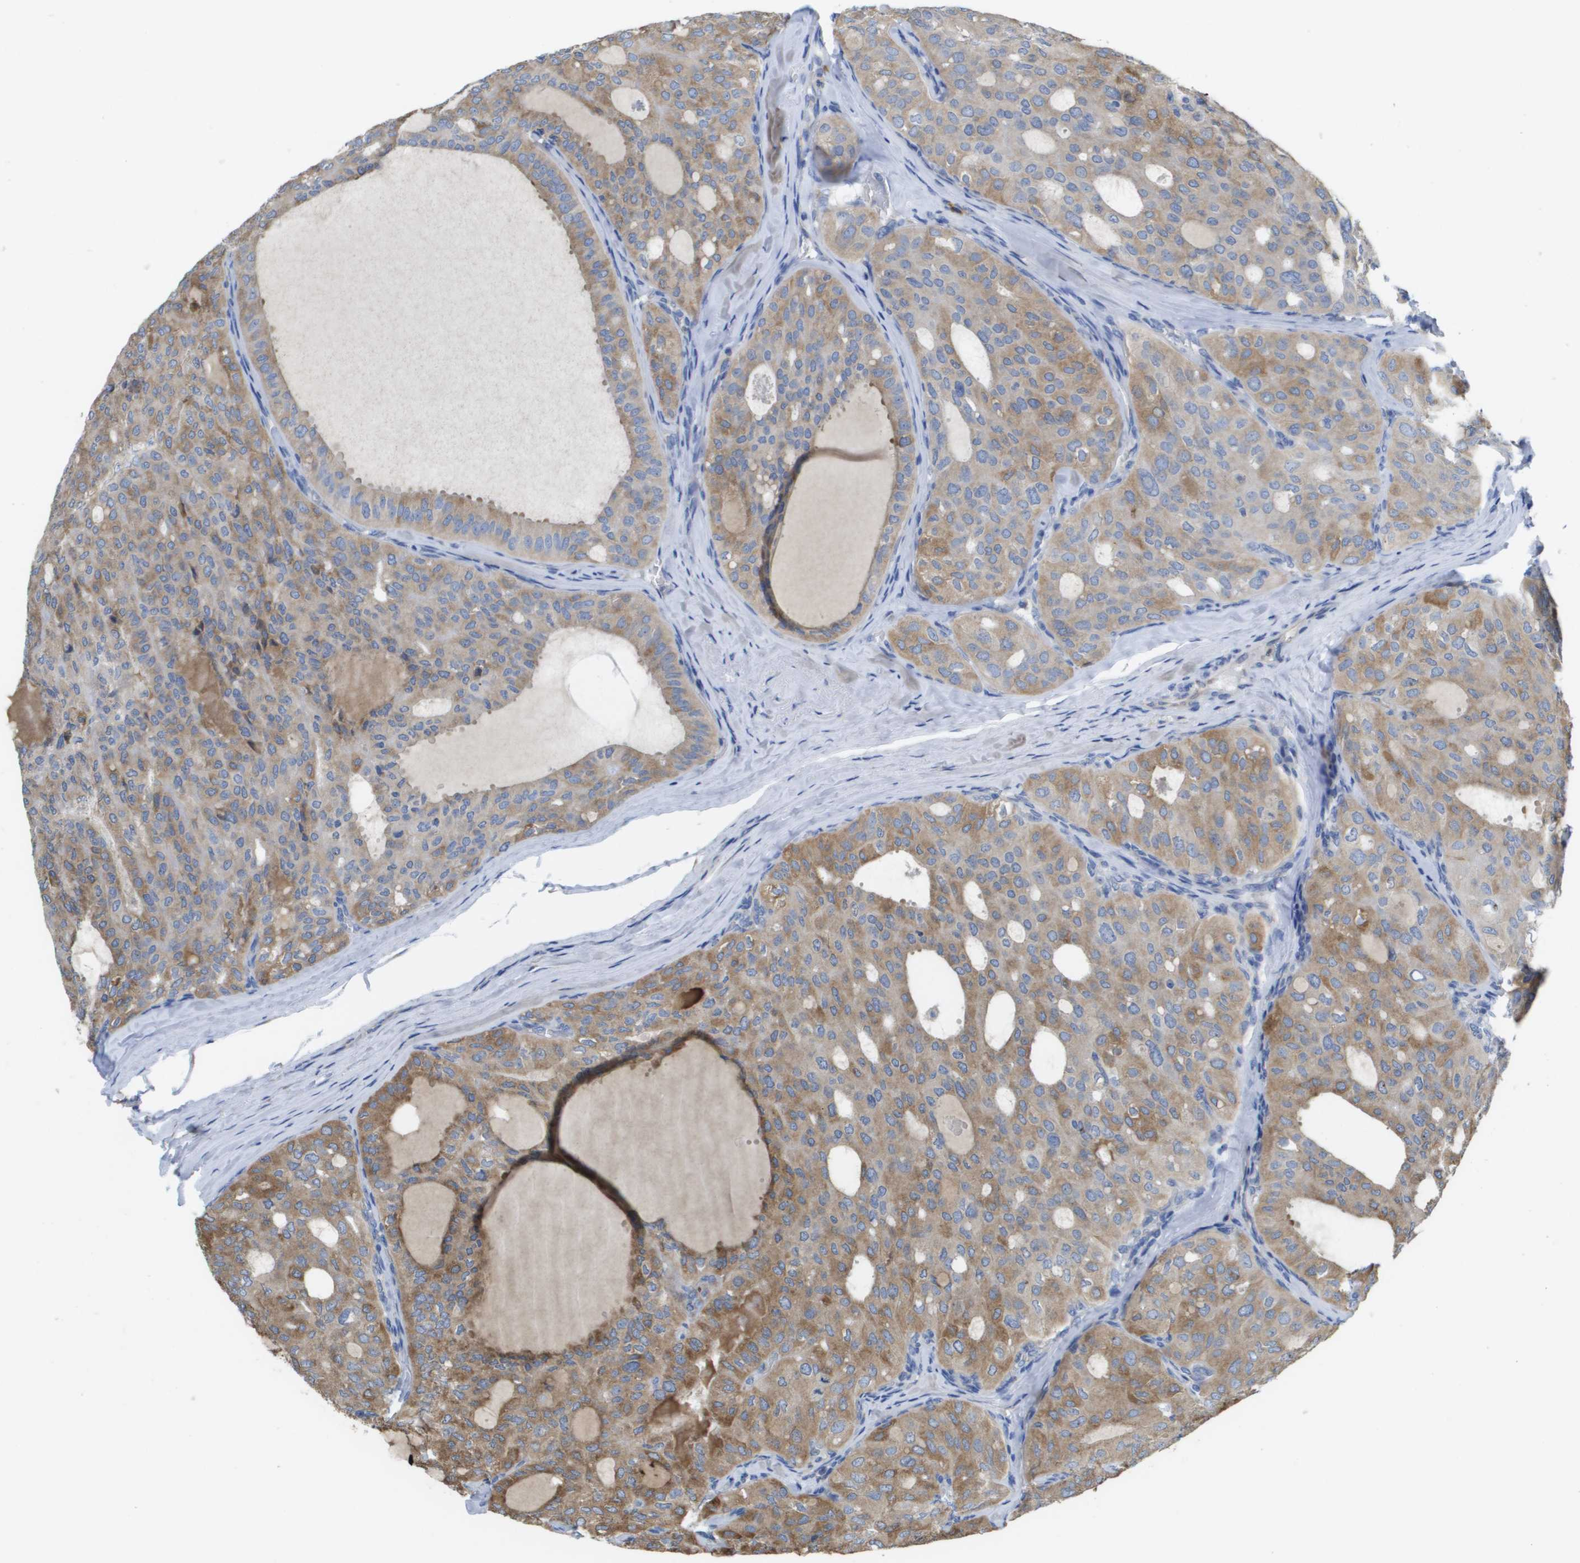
{"staining": {"intensity": "moderate", "quantity": ">75%", "location": "cytoplasmic/membranous"}, "tissue": "thyroid cancer", "cell_type": "Tumor cells", "image_type": "cancer", "snomed": [{"axis": "morphology", "description": "Follicular adenoma carcinoma, NOS"}, {"axis": "topography", "description": "Thyroid gland"}], "caption": "A medium amount of moderate cytoplasmic/membranous positivity is present in about >75% of tumor cells in thyroid cancer (follicular adenoma carcinoma) tissue. (DAB (3,3'-diaminobenzidine) IHC with brightfield microscopy, high magnification).", "gene": "SDR42E1", "patient": {"sex": "male", "age": 75}}